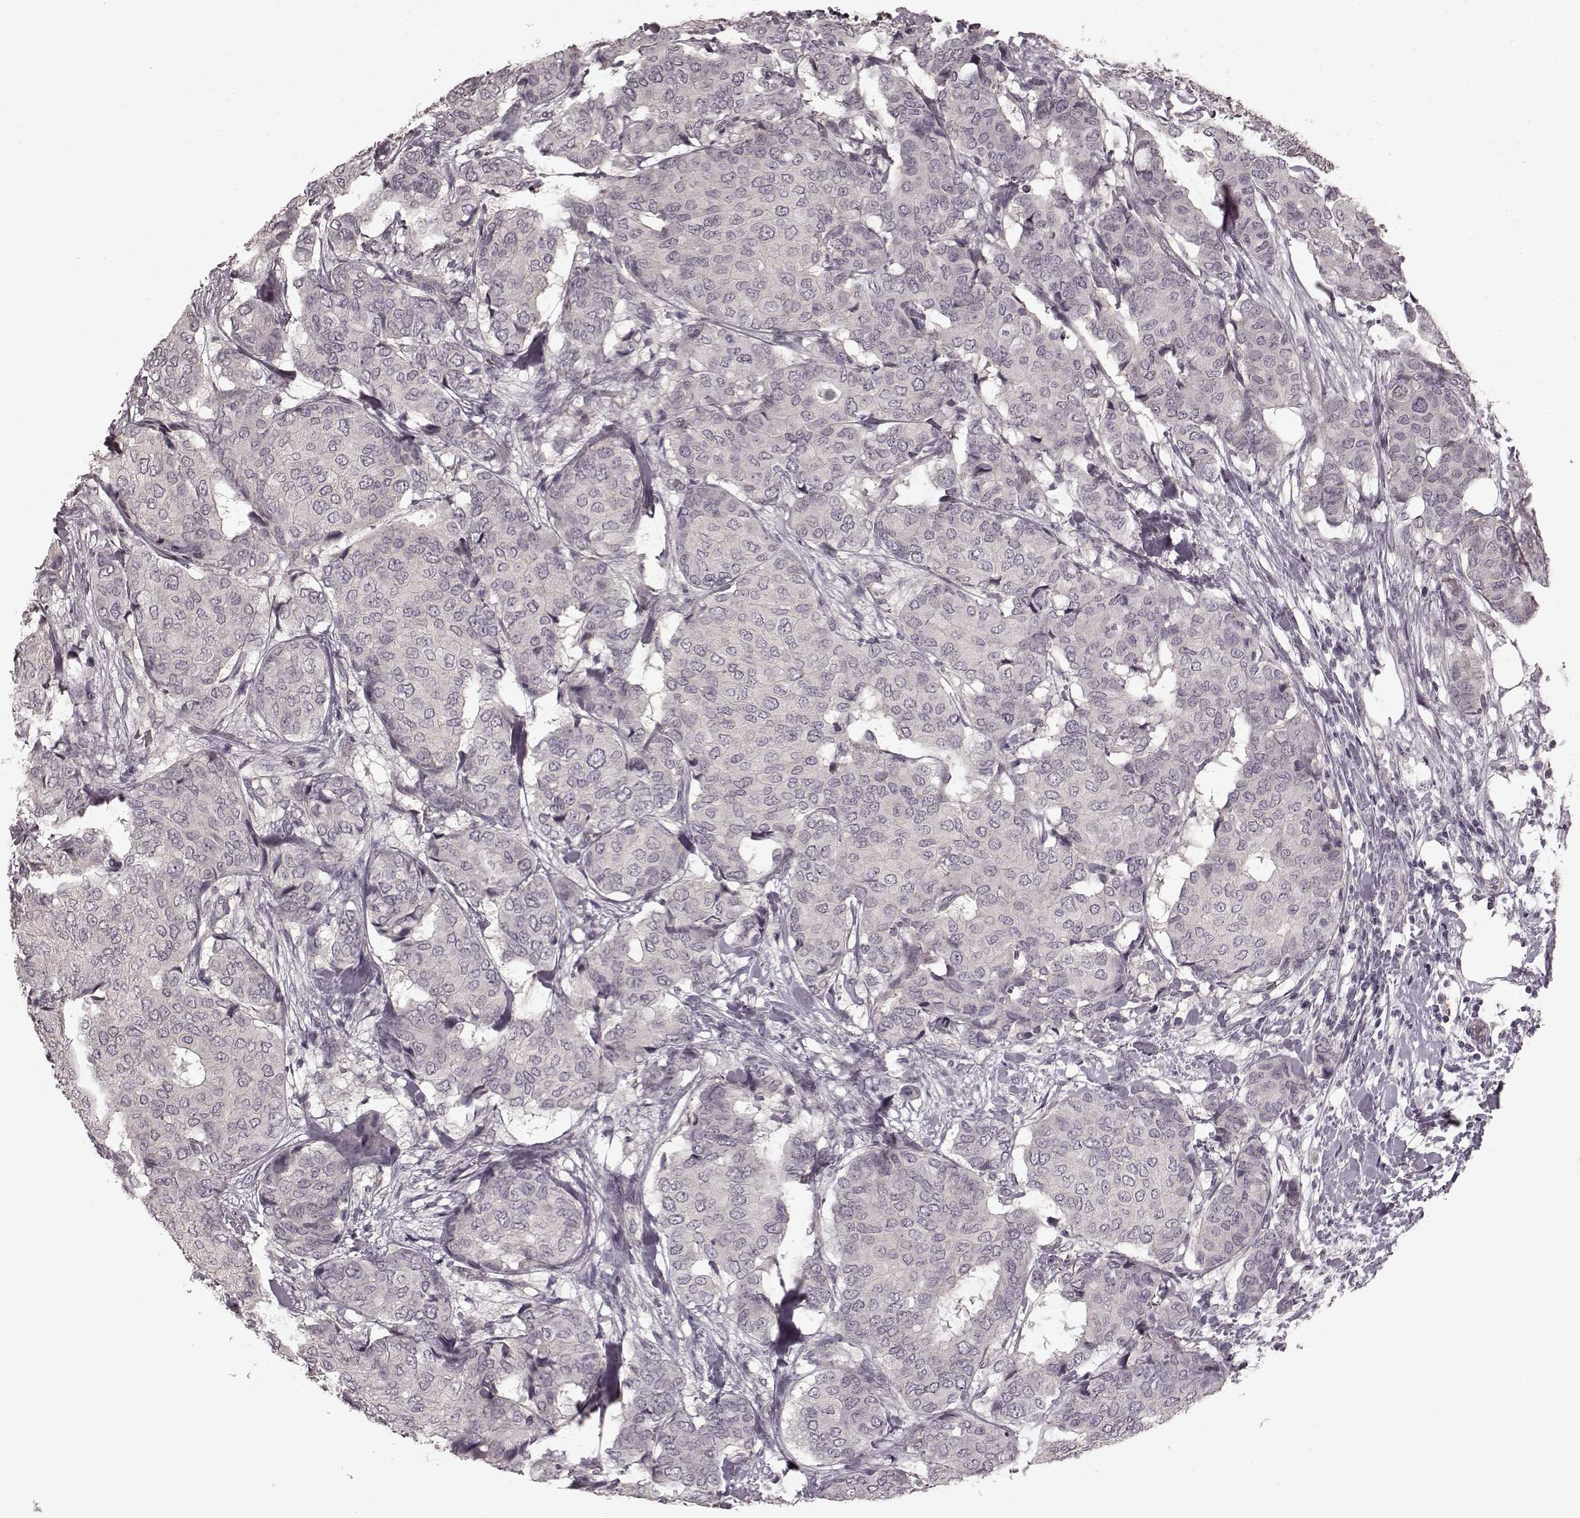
{"staining": {"intensity": "negative", "quantity": "none", "location": "none"}, "tissue": "breast cancer", "cell_type": "Tumor cells", "image_type": "cancer", "snomed": [{"axis": "morphology", "description": "Duct carcinoma"}, {"axis": "topography", "description": "Breast"}], "caption": "This is an immunohistochemistry (IHC) photomicrograph of invasive ductal carcinoma (breast). There is no positivity in tumor cells.", "gene": "PRKCE", "patient": {"sex": "female", "age": 75}}